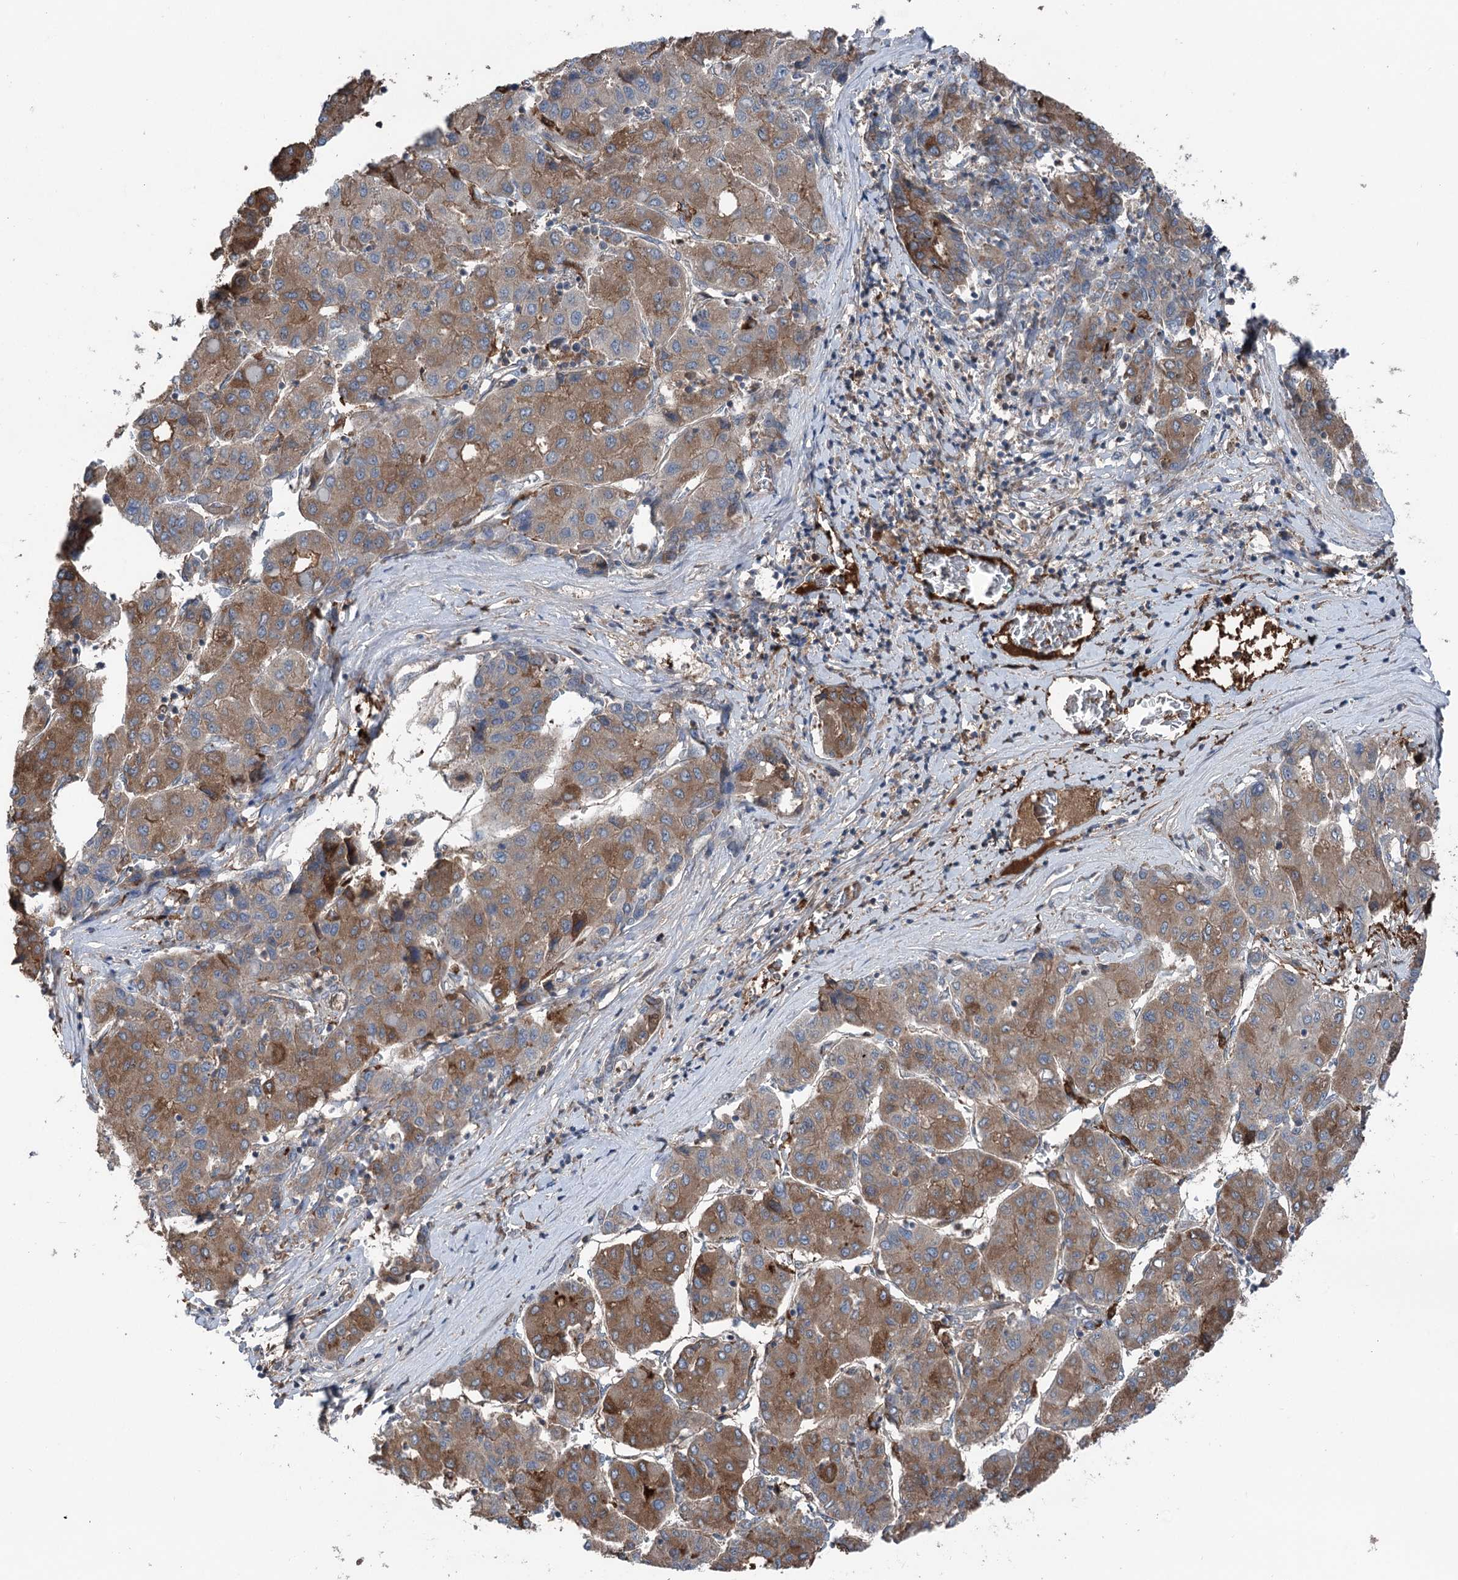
{"staining": {"intensity": "moderate", "quantity": ">75%", "location": "cytoplasmic/membranous"}, "tissue": "liver cancer", "cell_type": "Tumor cells", "image_type": "cancer", "snomed": [{"axis": "morphology", "description": "Carcinoma, Hepatocellular, NOS"}, {"axis": "topography", "description": "Liver"}], "caption": "A medium amount of moderate cytoplasmic/membranous staining is identified in about >75% of tumor cells in hepatocellular carcinoma (liver) tissue. The protein is shown in brown color, while the nuclei are stained blue.", "gene": "PPP1R21", "patient": {"sex": "male", "age": 65}}